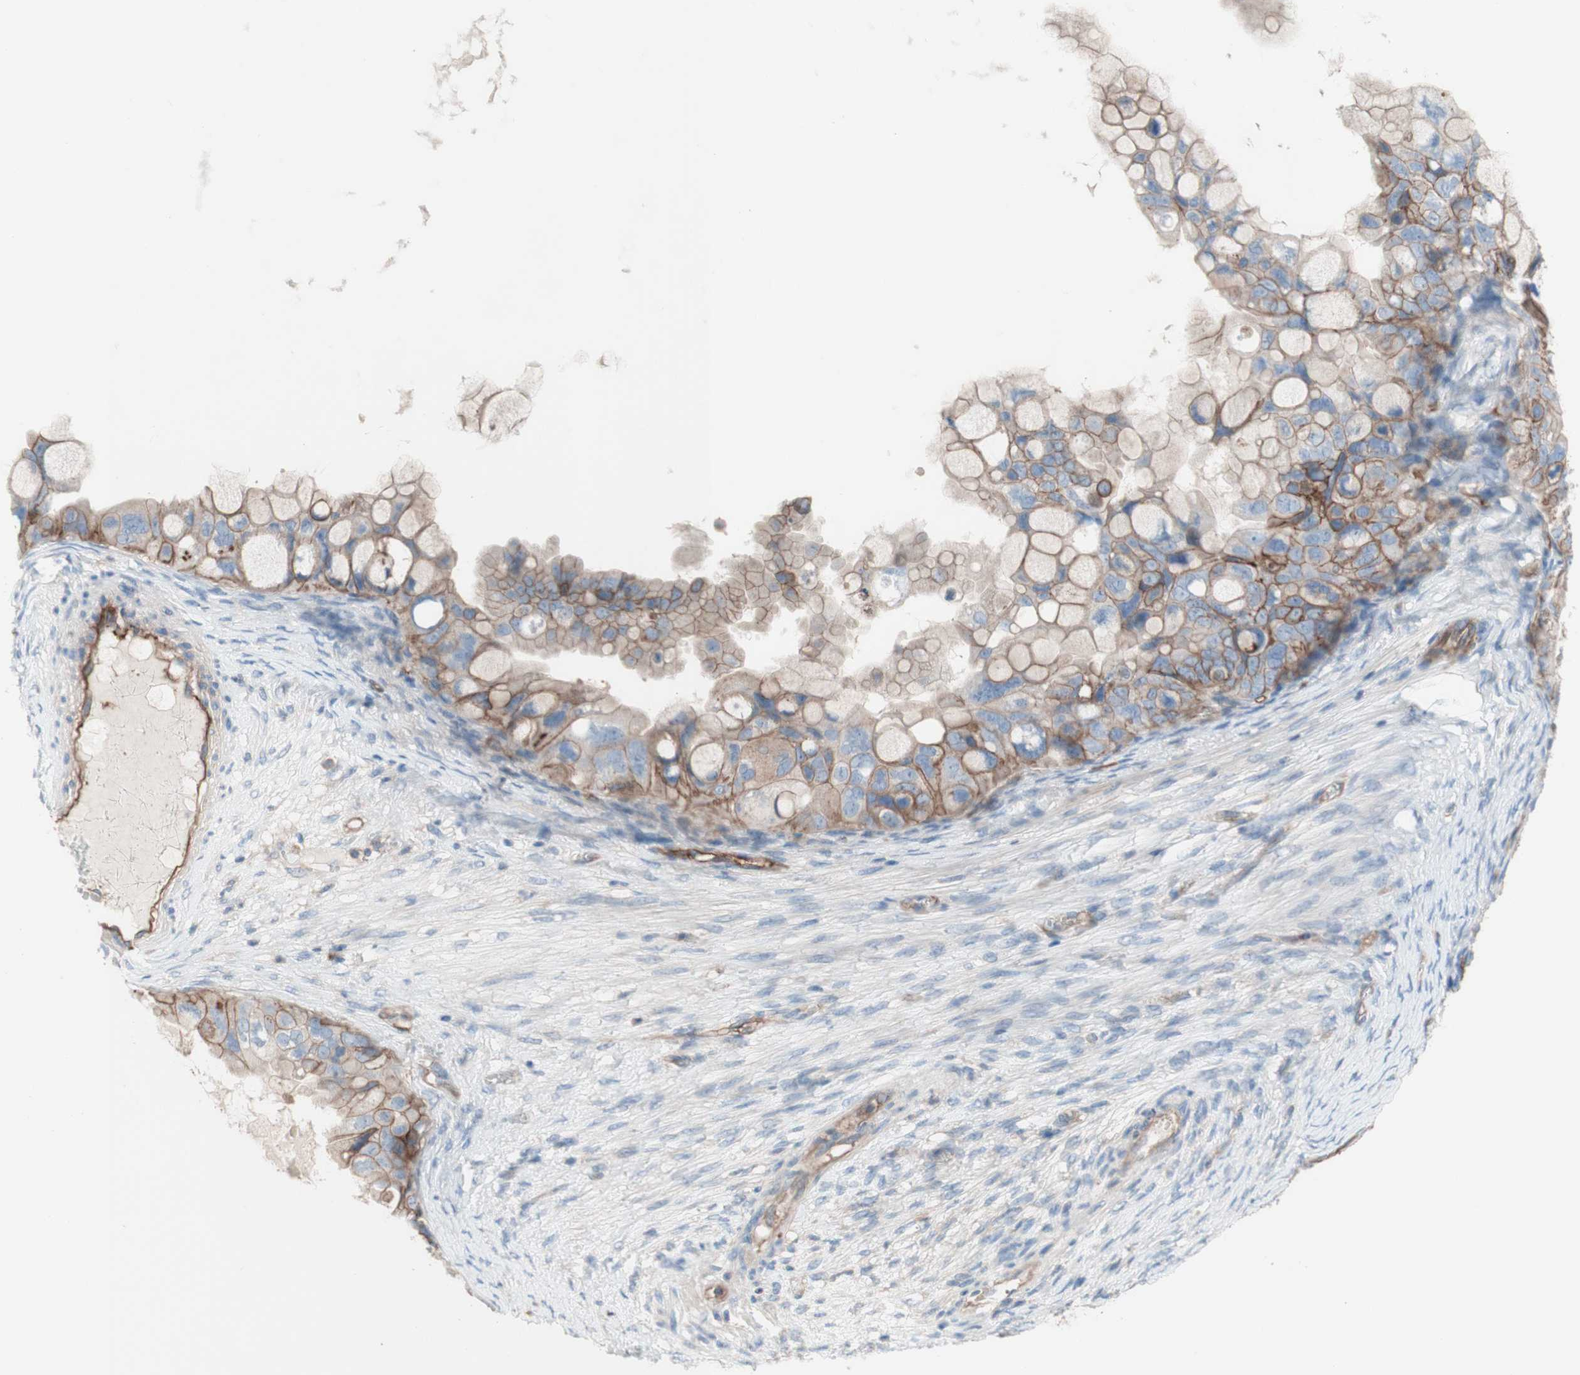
{"staining": {"intensity": "weak", "quantity": ">75%", "location": "cytoplasmic/membranous"}, "tissue": "ovarian cancer", "cell_type": "Tumor cells", "image_type": "cancer", "snomed": [{"axis": "morphology", "description": "Cystadenocarcinoma, mucinous, NOS"}, {"axis": "topography", "description": "Ovary"}], "caption": "Mucinous cystadenocarcinoma (ovarian) tissue demonstrates weak cytoplasmic/membranous staining in approximately >75% of tumor cells, visualized by immunohistochemistry.", "gene": "CD46", "patient": {"sex": "female", "age": 80}}